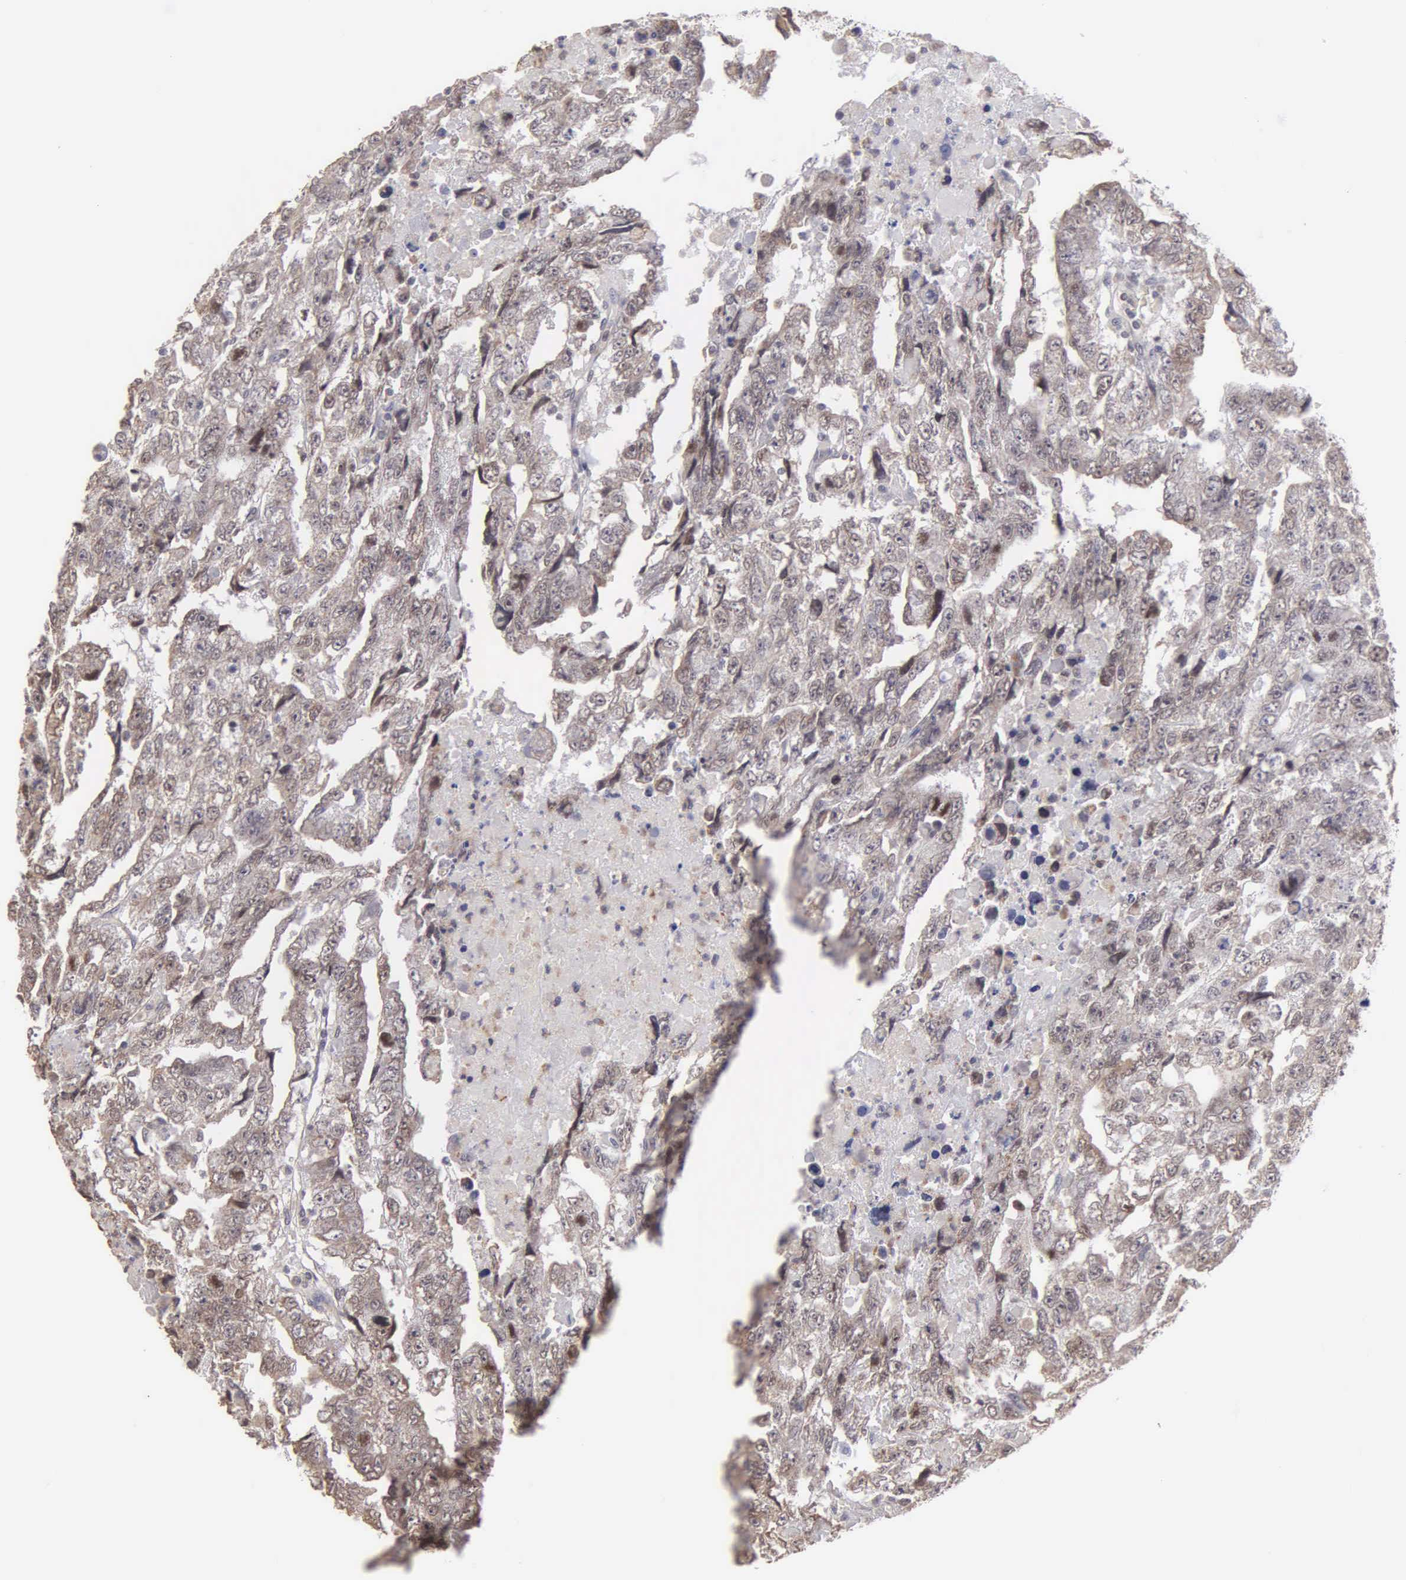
{"staining": {"intensity": "weak", "quantity": ">75%", "location": "cytoplasmic/membranous"}, "tissue": "testis cancer", "cell_type": "Tumor cells", "image_type": "cancer", "snomed": [{"axis": "morphology", "description": "Carcinoma, Embryonal, NOS"}, {"axis": "topography", "description": "Testis"}], "caption": "Protein expression analysis of human testis cancer reveals weak cytoplasmic/membranous staining in about >75% of tumor cells.", "gene": "BRD1", "patient": {"sex": "male", "age": 36}}